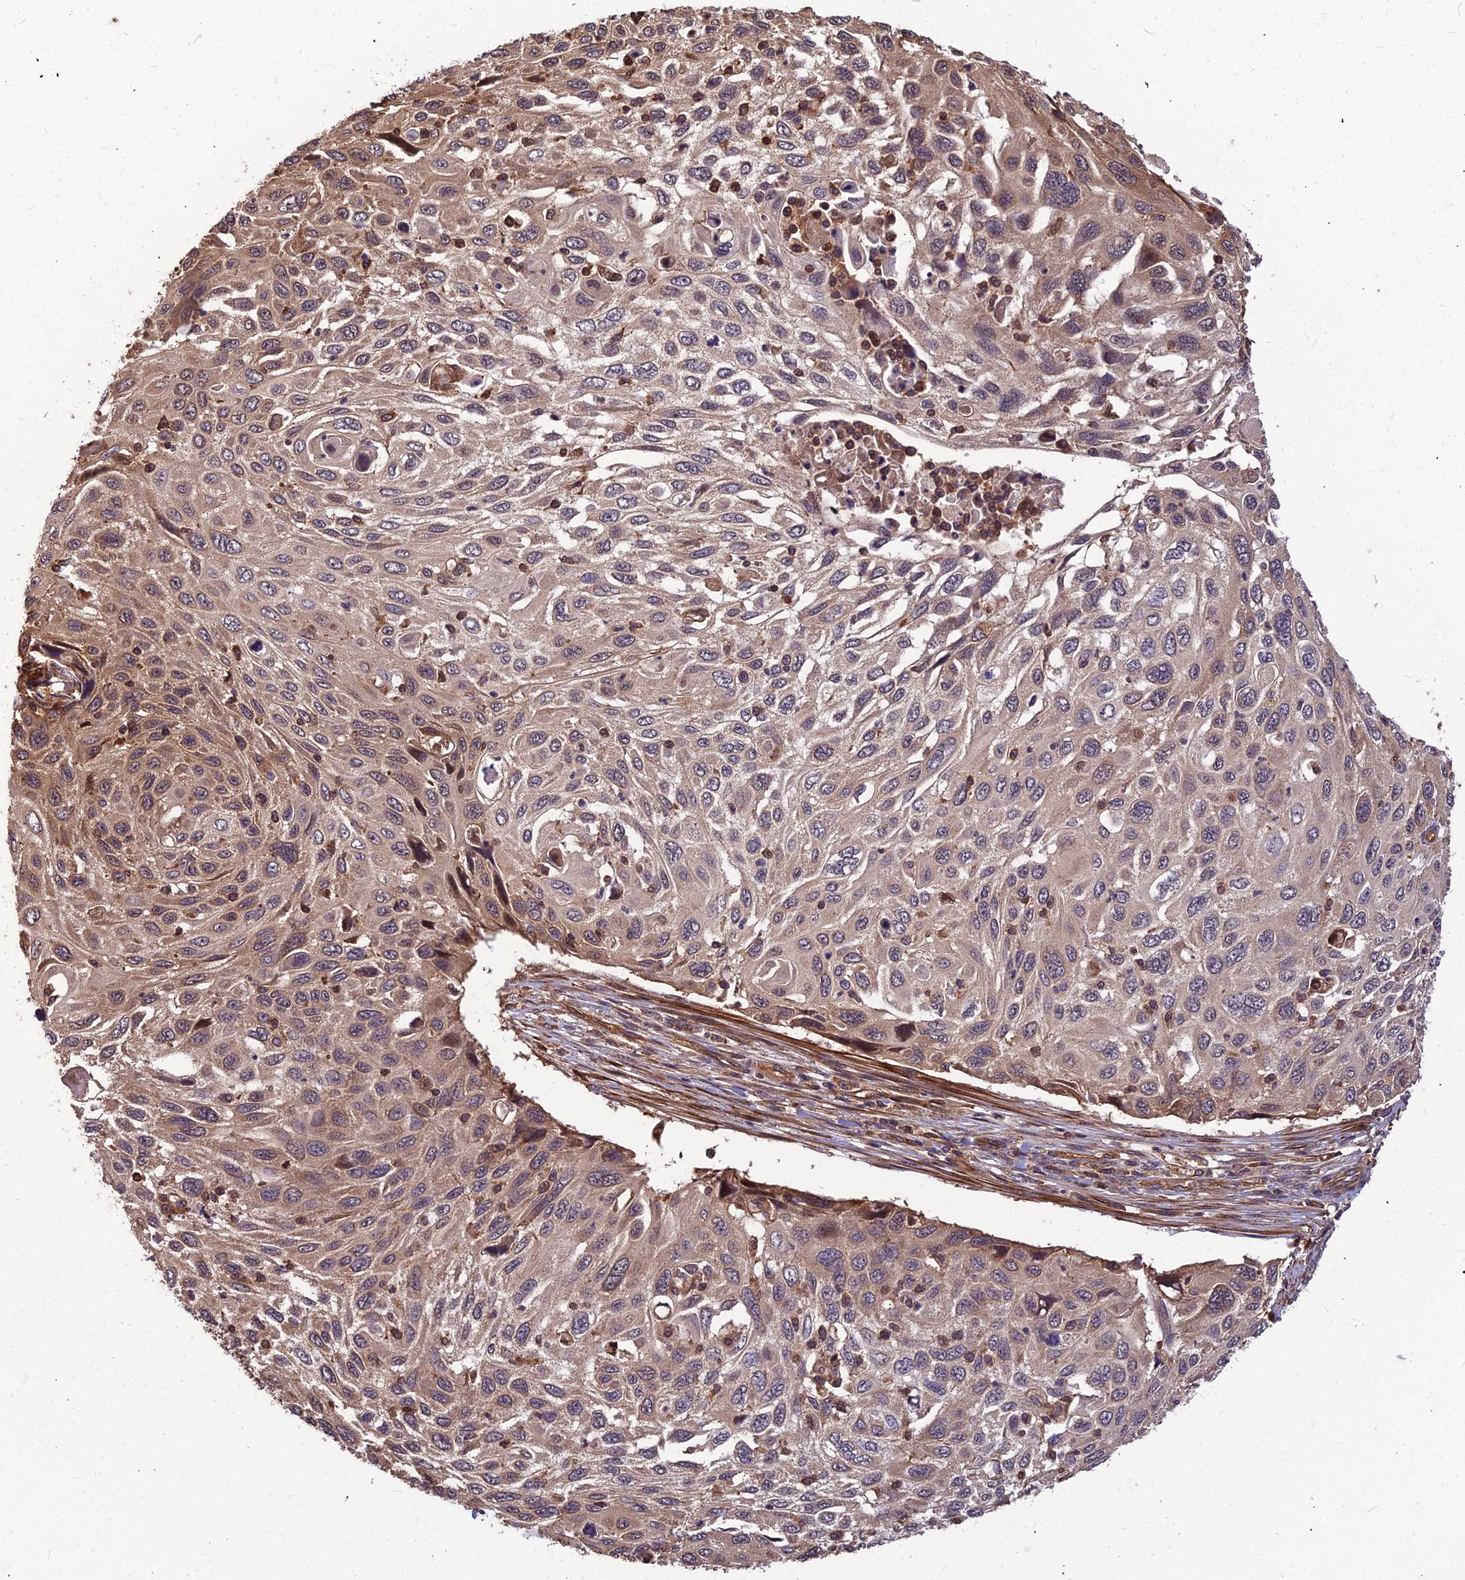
{"staining": {"intensity": "weak", "quantity": "25%-75%", "location": "cytoplasmic/membranous"}, "tissue": "cervical cancer", "cell_type": "Tumor cells", "image_type": "cancer", "snomed": [{"axis": "morphology", "description": "Squamous cell carcinoma, NOS"}, {"axis": "topography", "description": "Cervix"}], "caption": "Immunohistochemical staining of human squamous cell carcinoma (cervical) demonstrates low levels of weak cytoplasmic/membranous protein expression in about 25%-75% of tumor cells.", "gene": "ZNF467", "patient": {"sex": "female", "age": 70}}